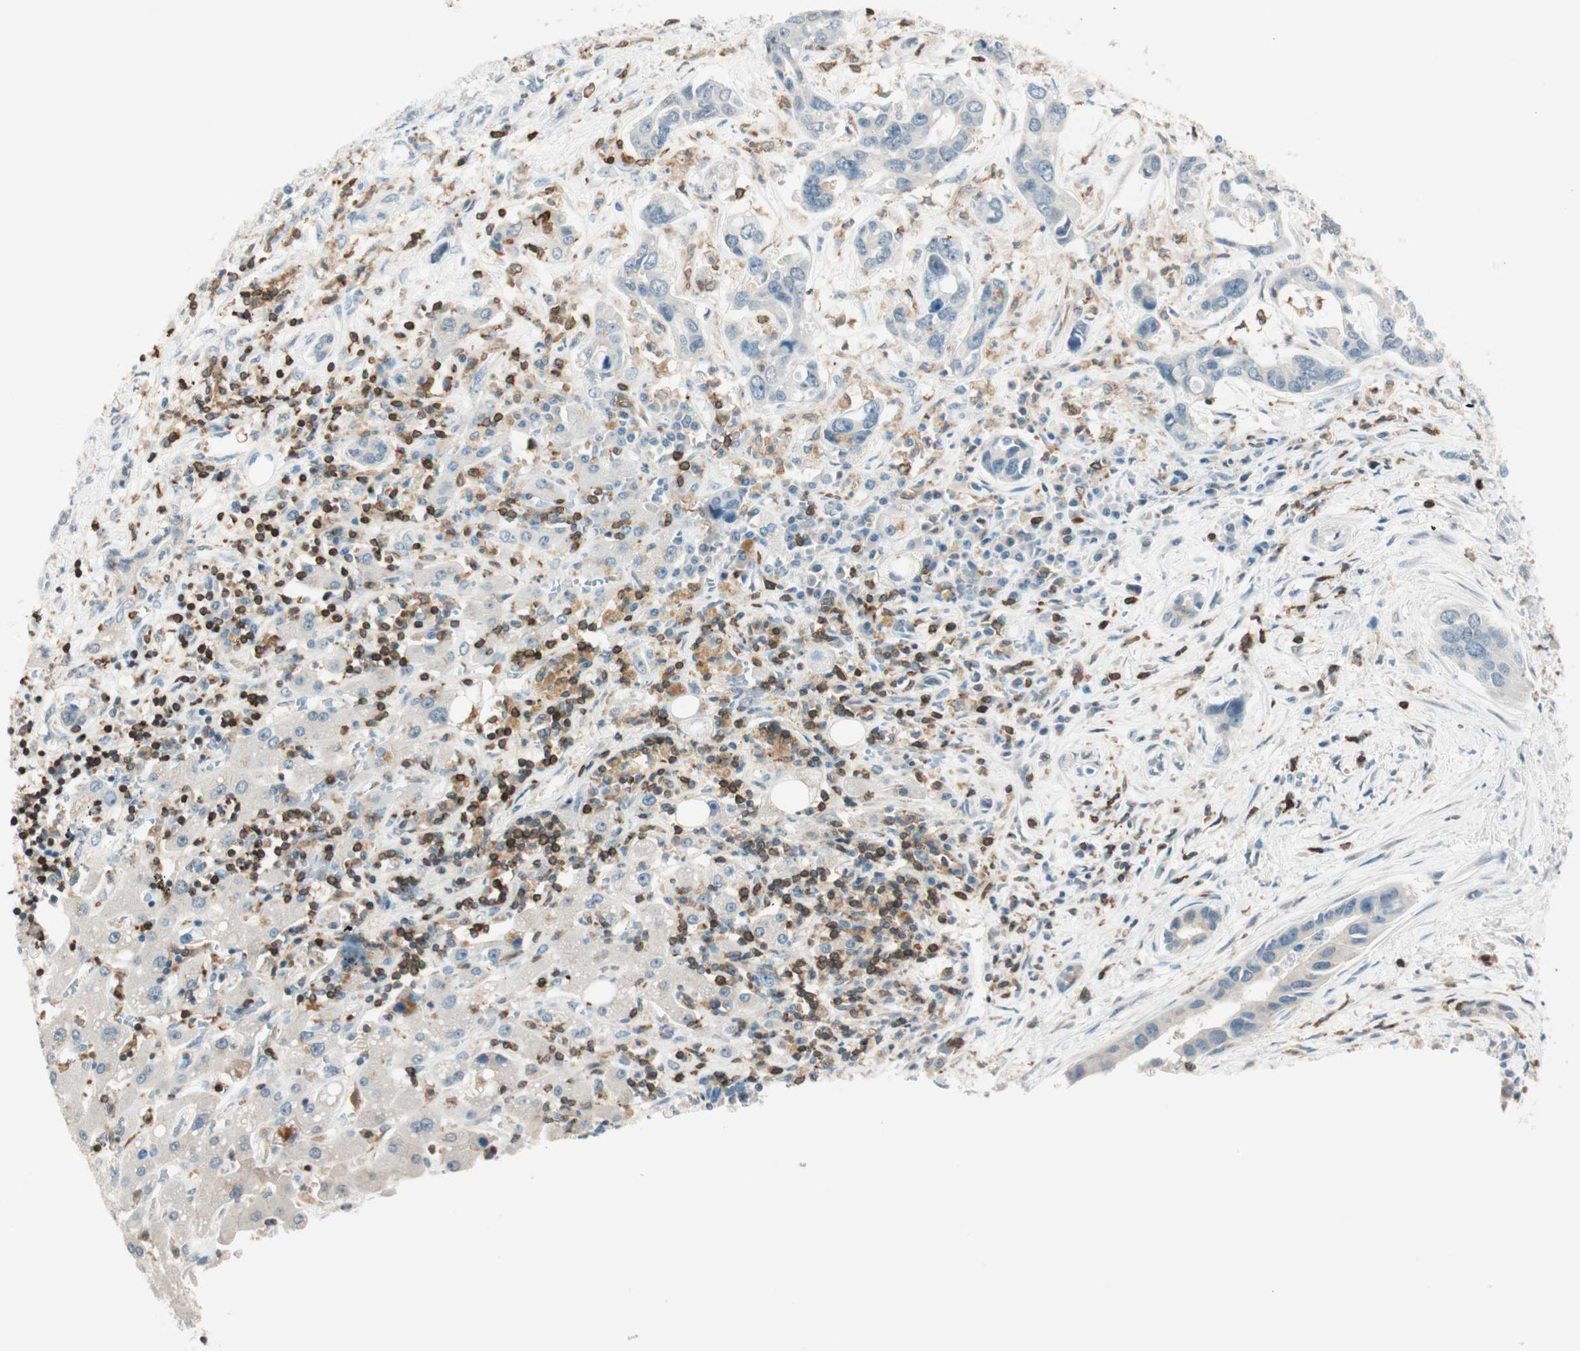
{"staining": {"intensity": "weak", "quantity": "25%-75%", "location": "cytoplasmic/membranous"}, "tissue": "liver cancer", "cell_type": "Tumor cells", "image_type": "cancer", "snomed": [{"axis": "morphology", "description": "Cholangiocarcinoma"}, {"axis": "topography", "description": "Liver"}], "caption": "Human liver cancer (cholangiocarcinoma) stained for a protein (brown) demonstrates weak cytoplasmic/membranous positive staining in about 25%-75% of tumor cells.", "gene": "HPGD", "patient": {"sex": "female", "age": 65}}